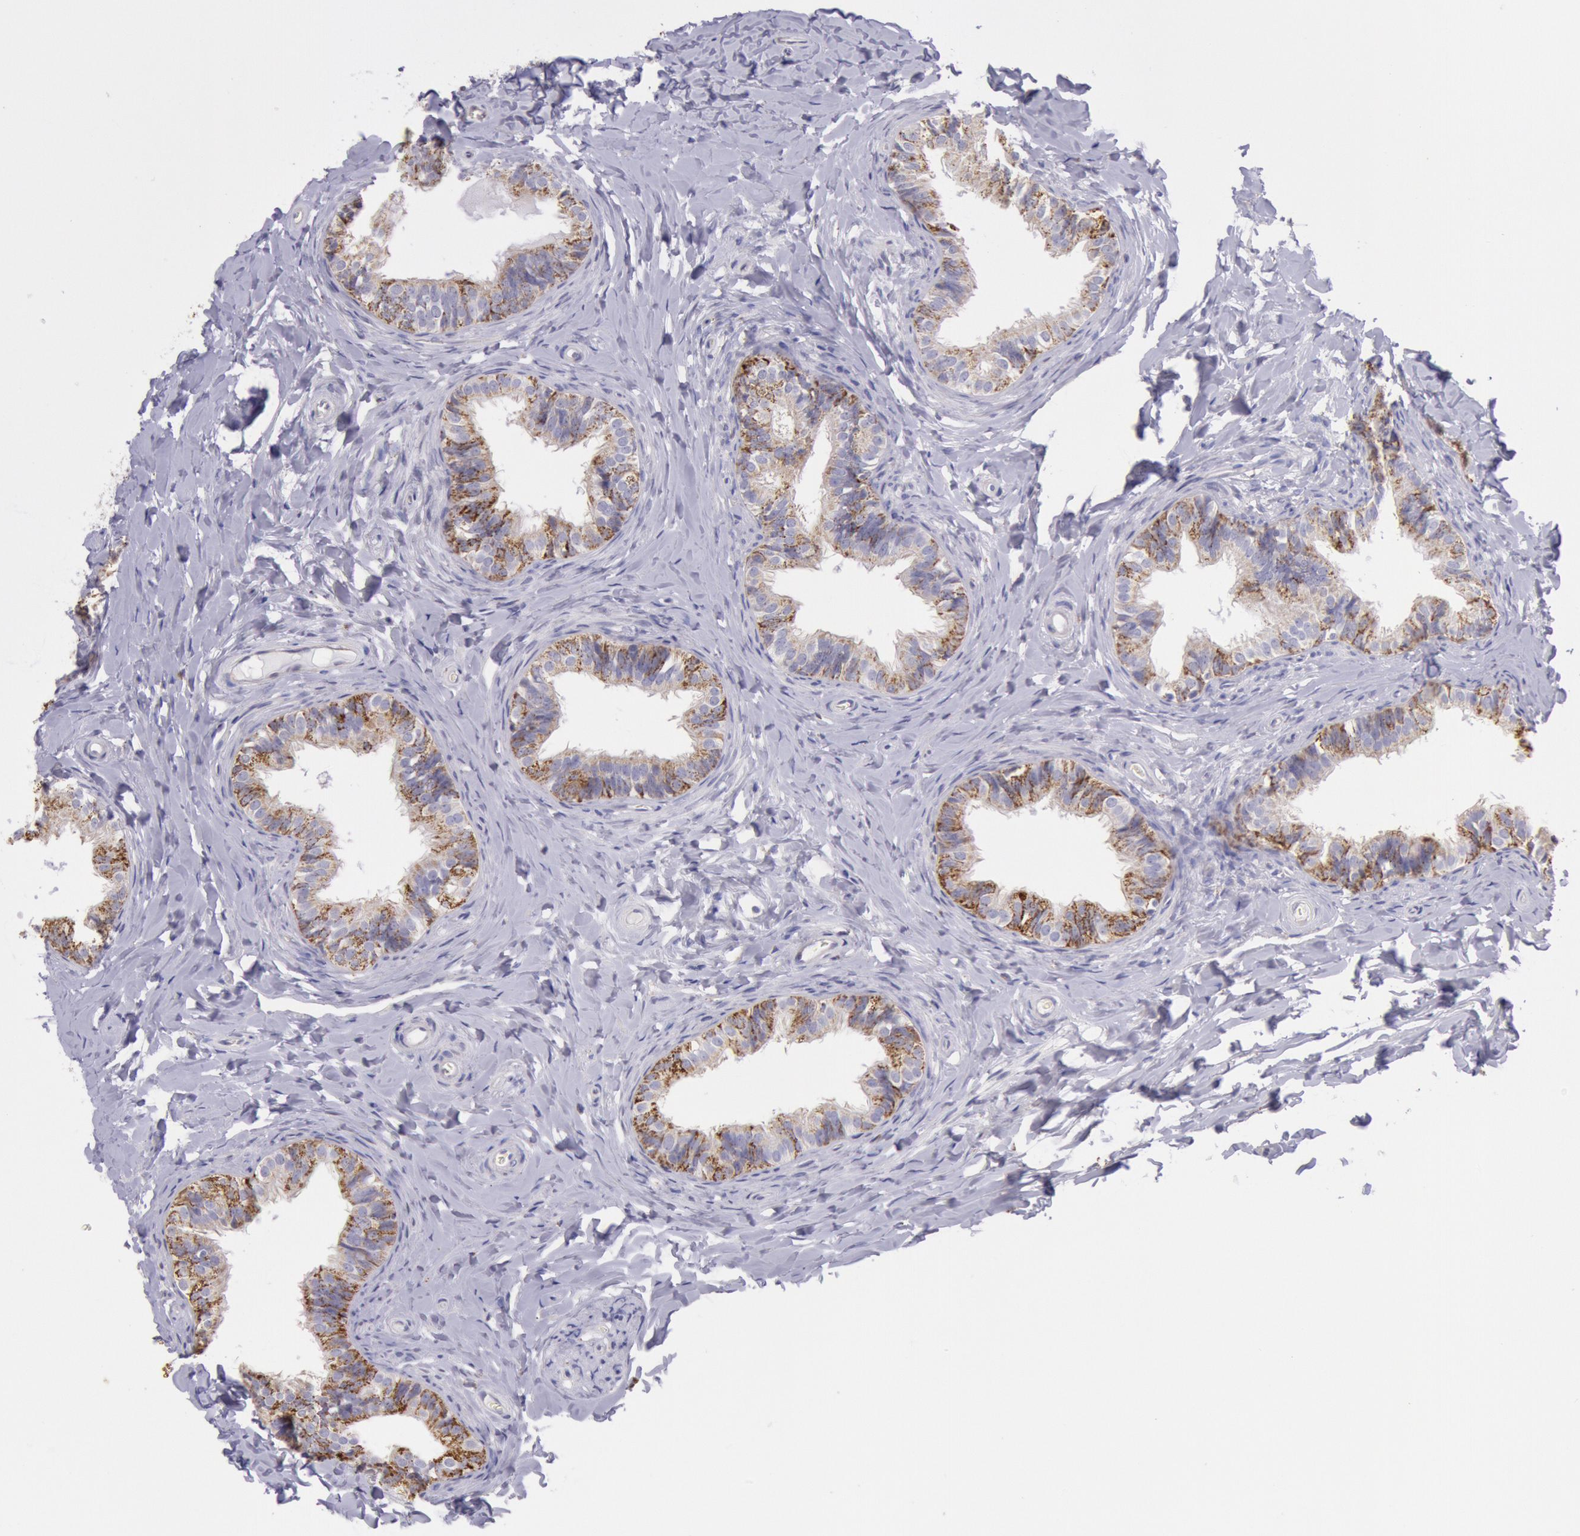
{"staining": {"intensity": "moderate", "quantity": "25%-75%", "location": "cytoplasmic/membranous"}, "tissue": "epididymis", "cell_type": "Glandular cells", "image_type": "normal", "snomed": [{"axis": "morphology", "description": "Normal tissue, NOS"}, {"axis": "topography", "description": "Epididymis"}], "caption": "IHC staining of benign epididymis, which demonstrates medium levels of moderate cytoplasmic/membranous expression in about 25%-75% of glandular cells indicating moderate cytoplasmic/membranous protein expression. The staining was performed using DAB (3,3'-diaminobenzidine) (brown) for protein detection and nuclei were counterstained in hematoxylin (blue).", "gene": "FRMD6", "patient": {"sex": "male", "age": 26}}